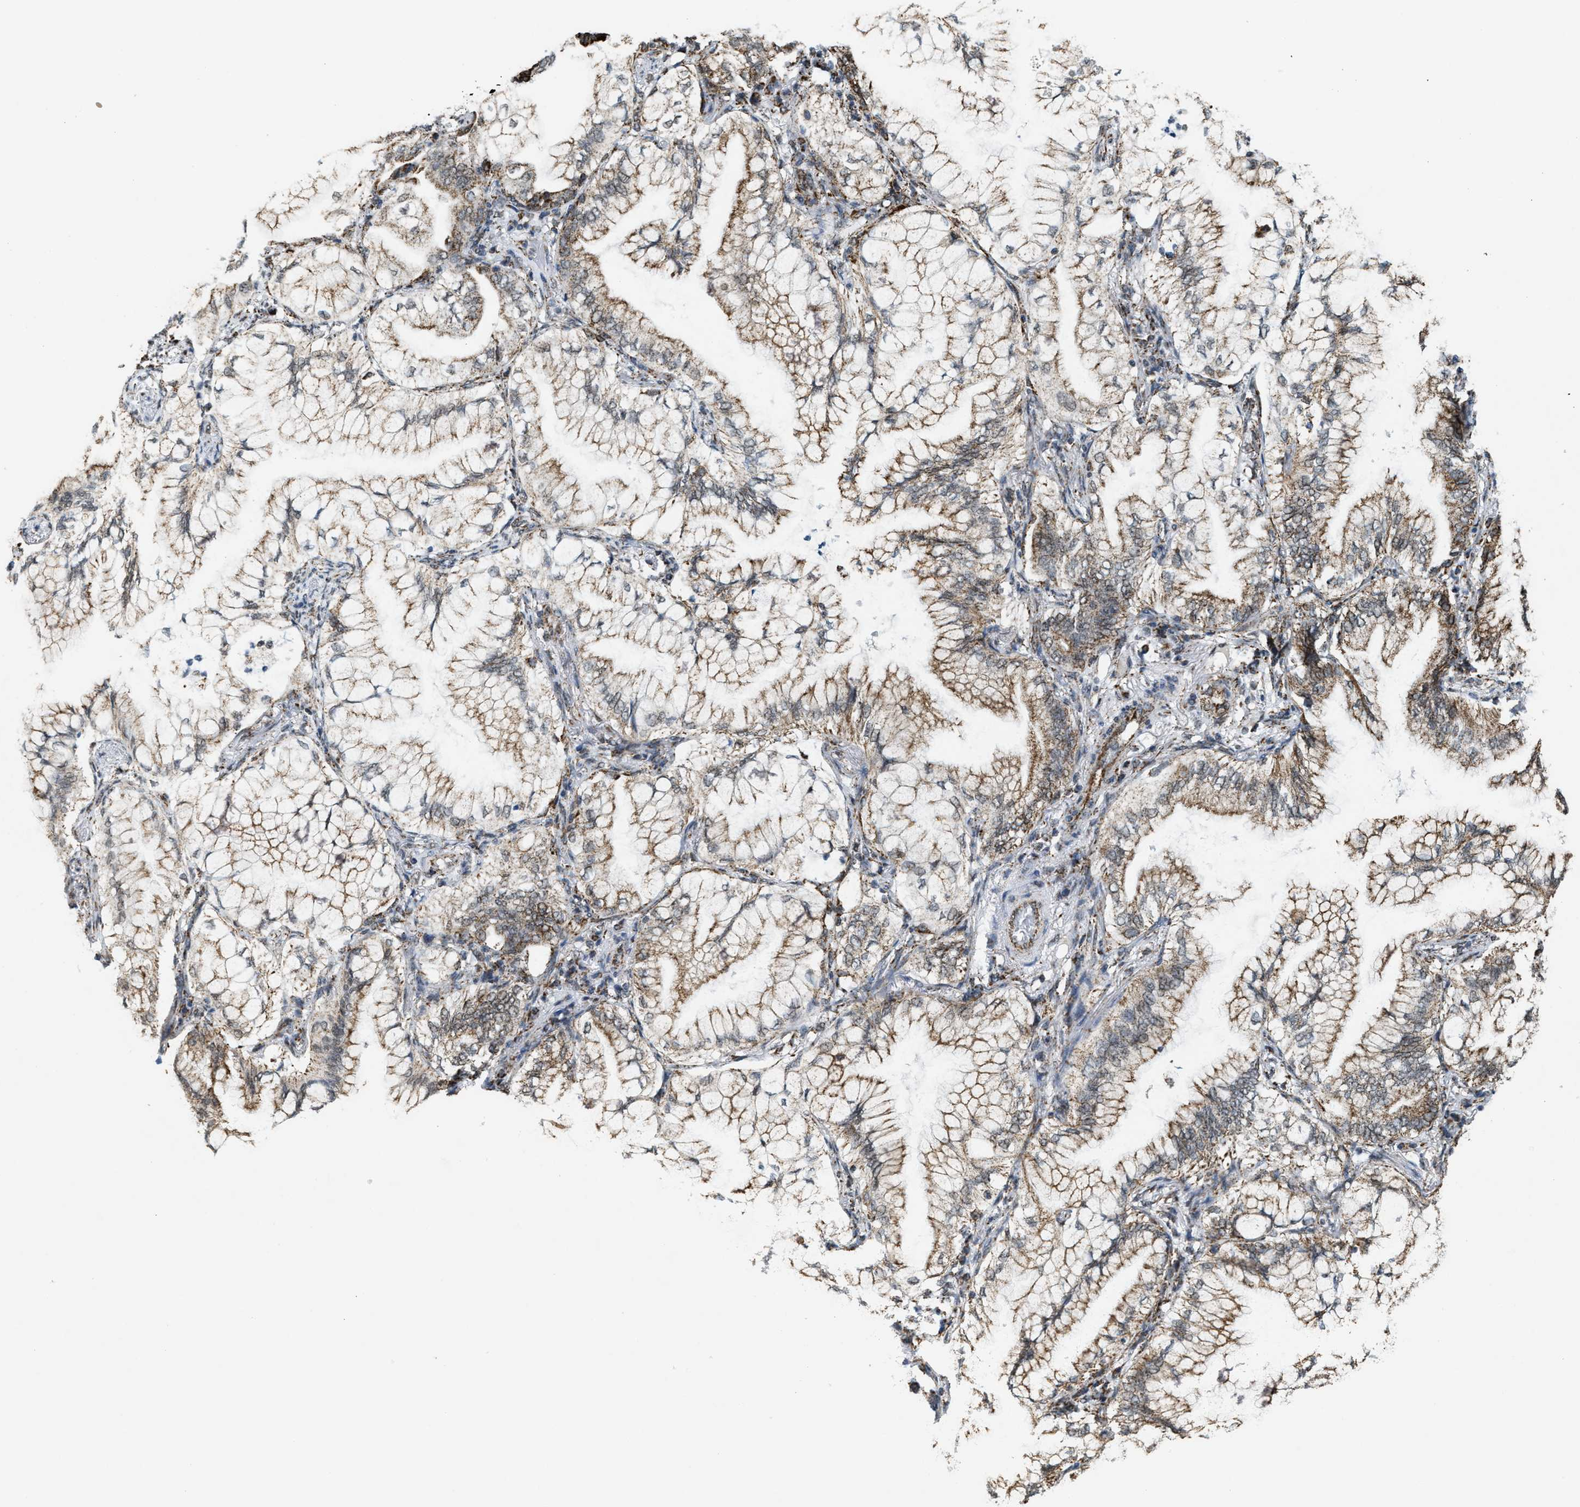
{"staining": {"intensity": "moderate", "quantity": ">75%", "location": "cytoplasmic/membranous"}, "tissue": "lung cancer", "cell_type": "Tumor cells", "image_type": "cancer", "snomed": [{"axis": "morphology", "description": "Adenocarcinoma, NOS"}, {"axis": "topography", "description": "Lung"}], "caption": "Immunohistochemical staining of human lung cancer (adenocarcinoma) exhibits medium levels of moderate cytoplasmic/membranous expression in about >75% of tumor cells.", "gene": "HIBADH", "patient": {"sex": "female", "age": 70}}